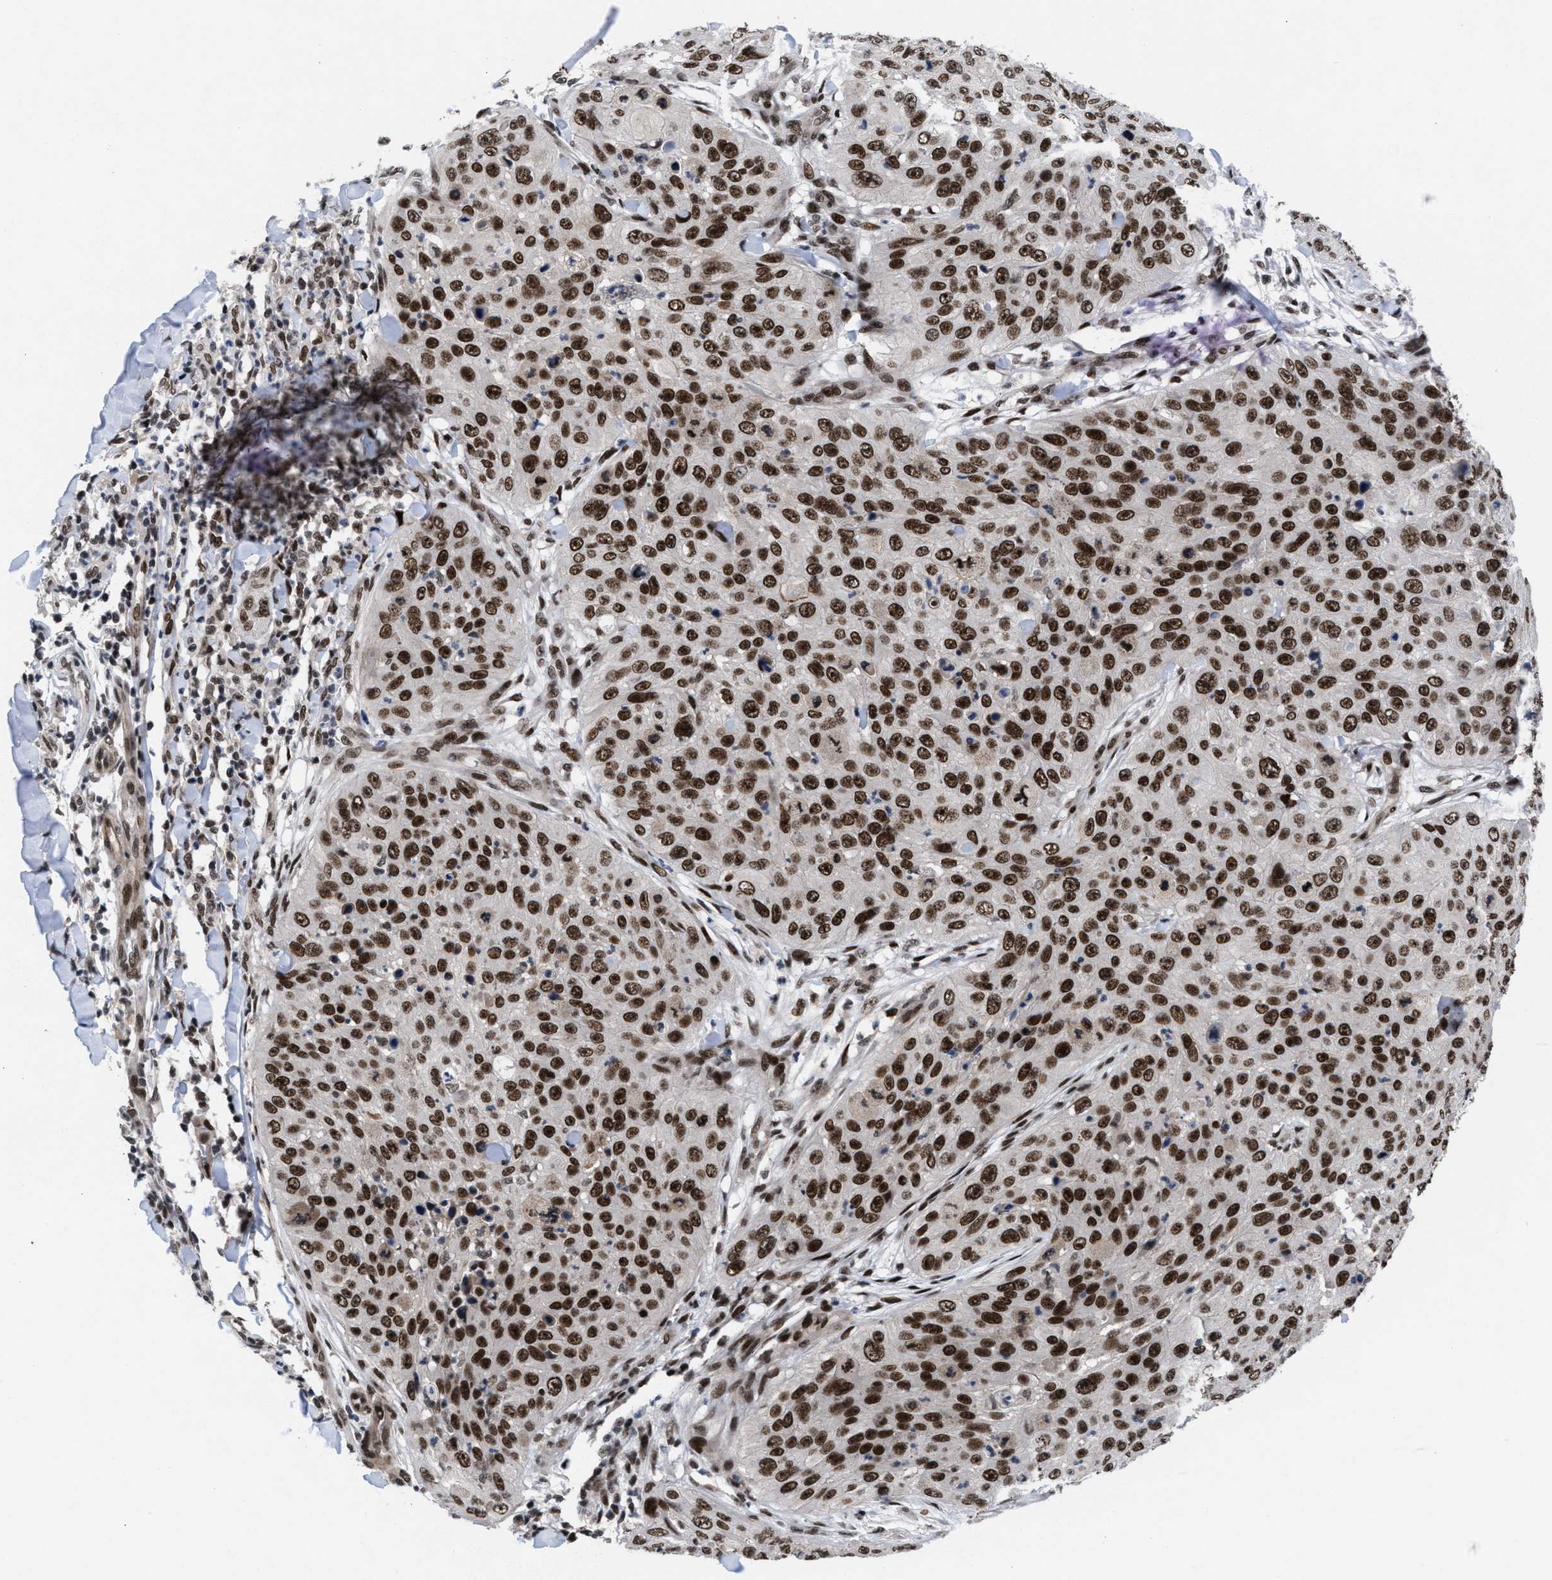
{"staining": {"intensity": "strong", "quantity": ">75%", "location": "nuclear"}, "tissue": "skin cancer", "cell_type": "Tumor cells", "image_type": "cancer", "snomed": [{"axis": "morphology", "description": "Squamous cell carcinoma, NOS"}, {"axis": "topography", "description": "Skin"}], "caption": "Protein staining reveals strong nuclear staining in approximately >75% of tumor cells in skin cancer.", "gene": "WIZ", "patient": {"sex": "female", "age": 80}}